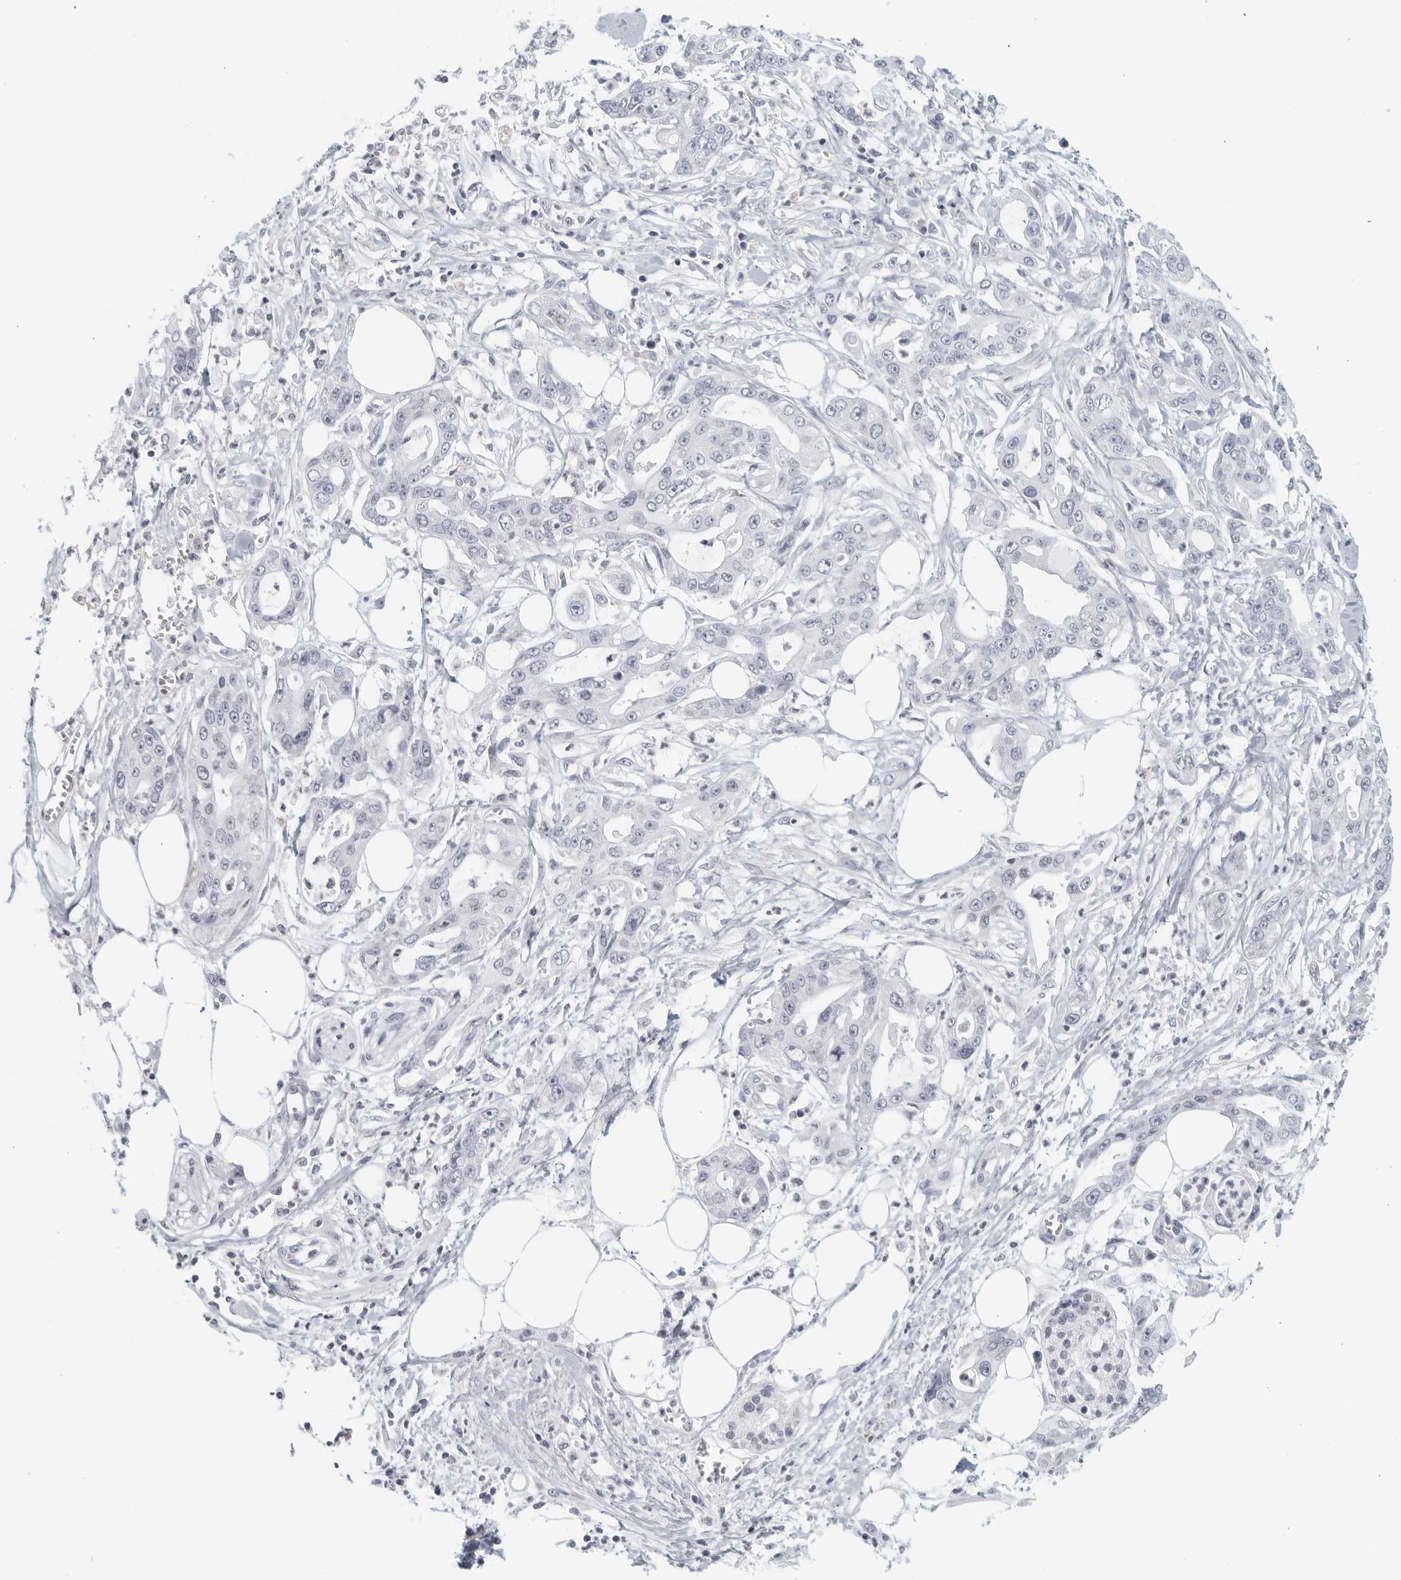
{"staining": {"intensity": "negative", "quantity": "none", "location": "none"}, "tissue": "pancreatic cancer", "cell_type": "Tumor cells", "image_type": "cancer", "snomed": [{"axis": "morphology", "description": "Adenocarcinoma, NOS"}, {"axis": "topography", "description": "Pancreas"}], "caption": "Immunohistochemistry of human pancreatic cancer shows no staining in tumor cells.", "gene": "MATN1", "patient": {"sex": "male", "age": 68}}